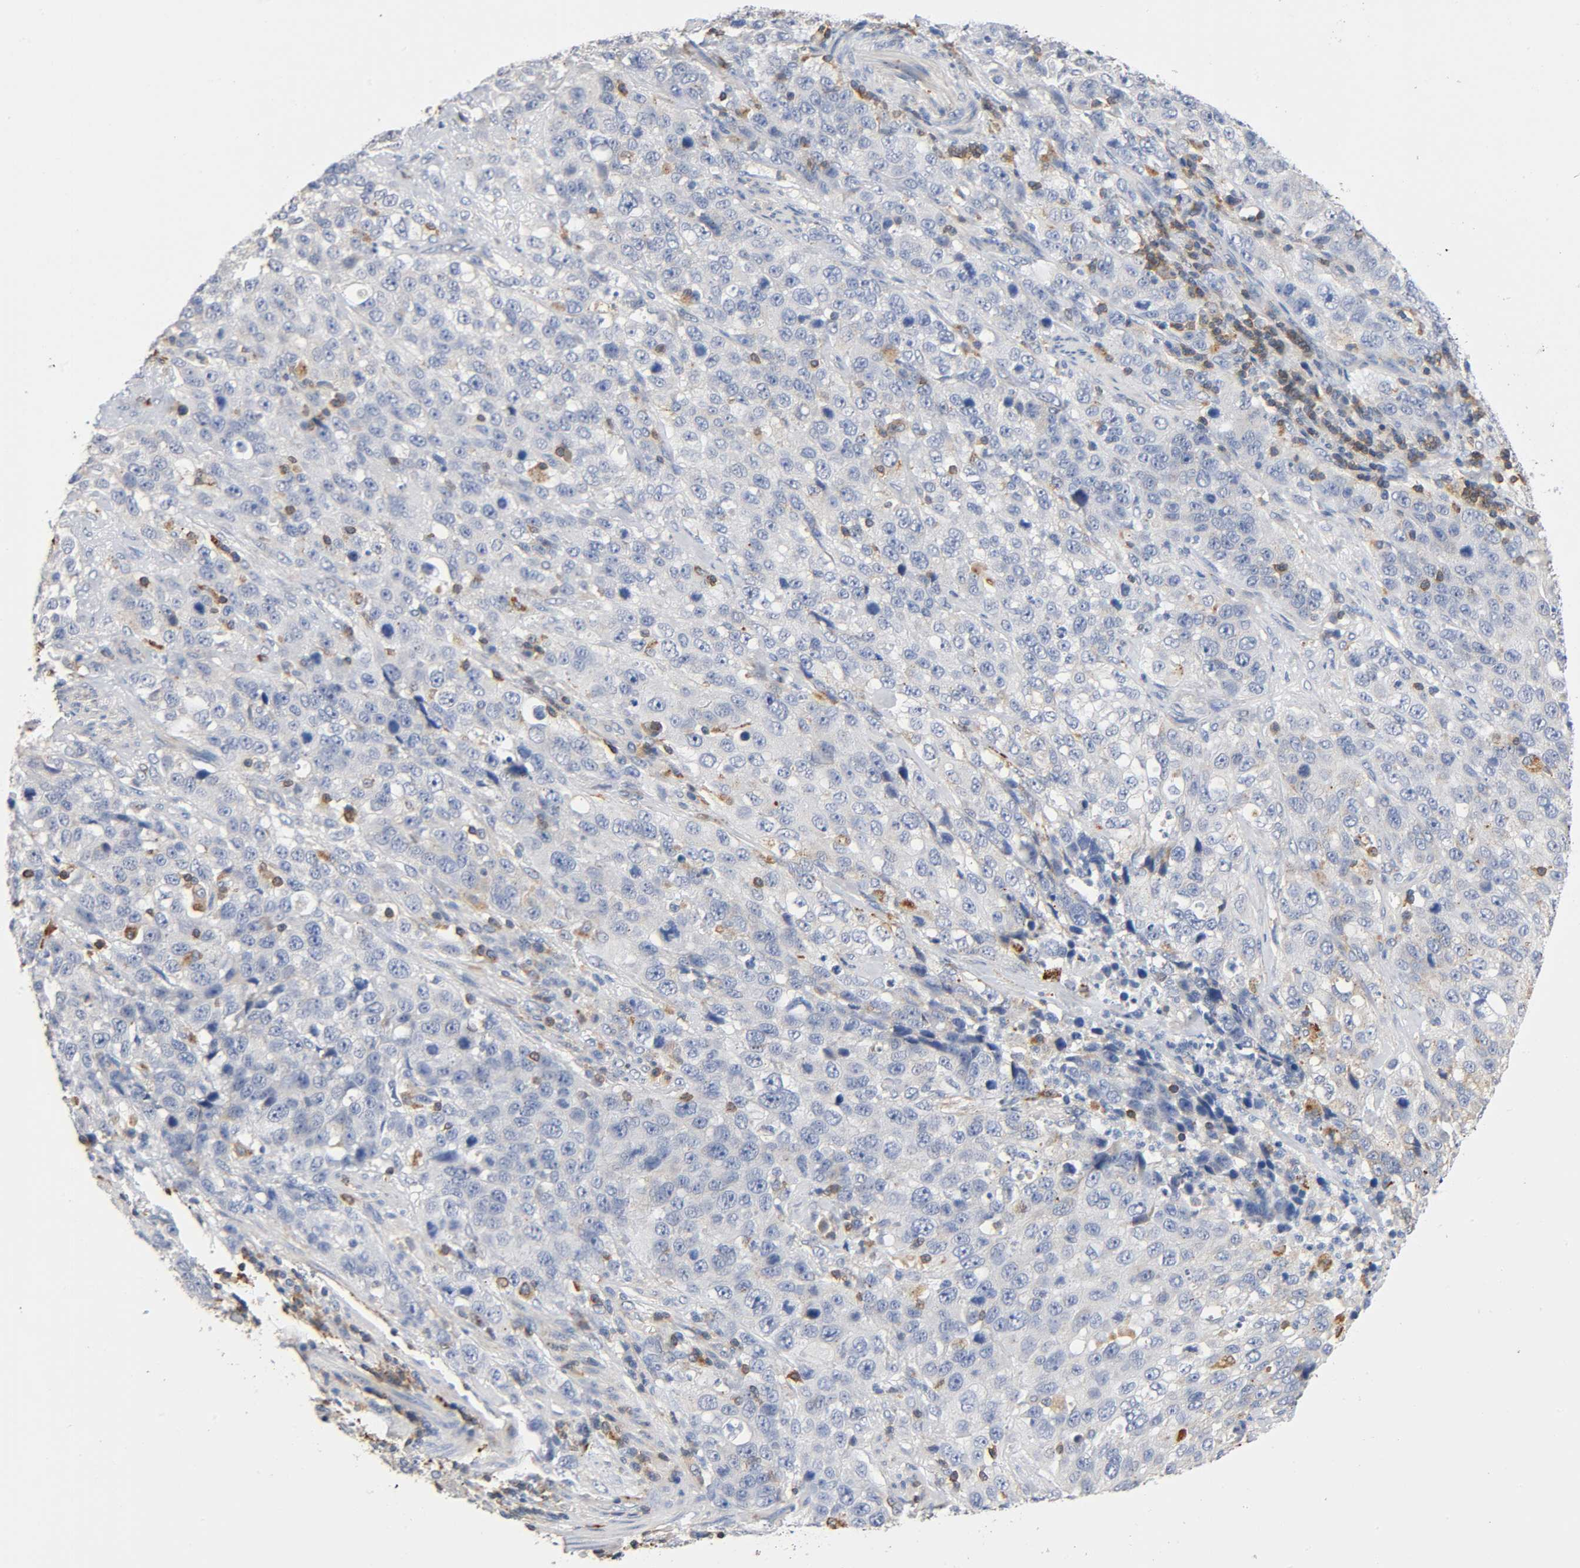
{"staining": {"intensity": "negative", "quantity": "none", "location": "none"}, "tissue": "stomach cancer", "cell_type": "Tumor cells", "image_type": "cancer", "snomed": [{"axis": "morphology", "description": "Normal tissue, NOS"}, {"axis": "morphology", "description": "Adenocarcinoma, NOS"}, {"axis": "topography", "description": "Stomach"}], "caption": "Stomach adenocarcinoma stained for a protein using immunohistochemistry exhibits no expression tumor cells.", "gene": "UCKL1", "patient": {"sex": "male", "age": 48}}